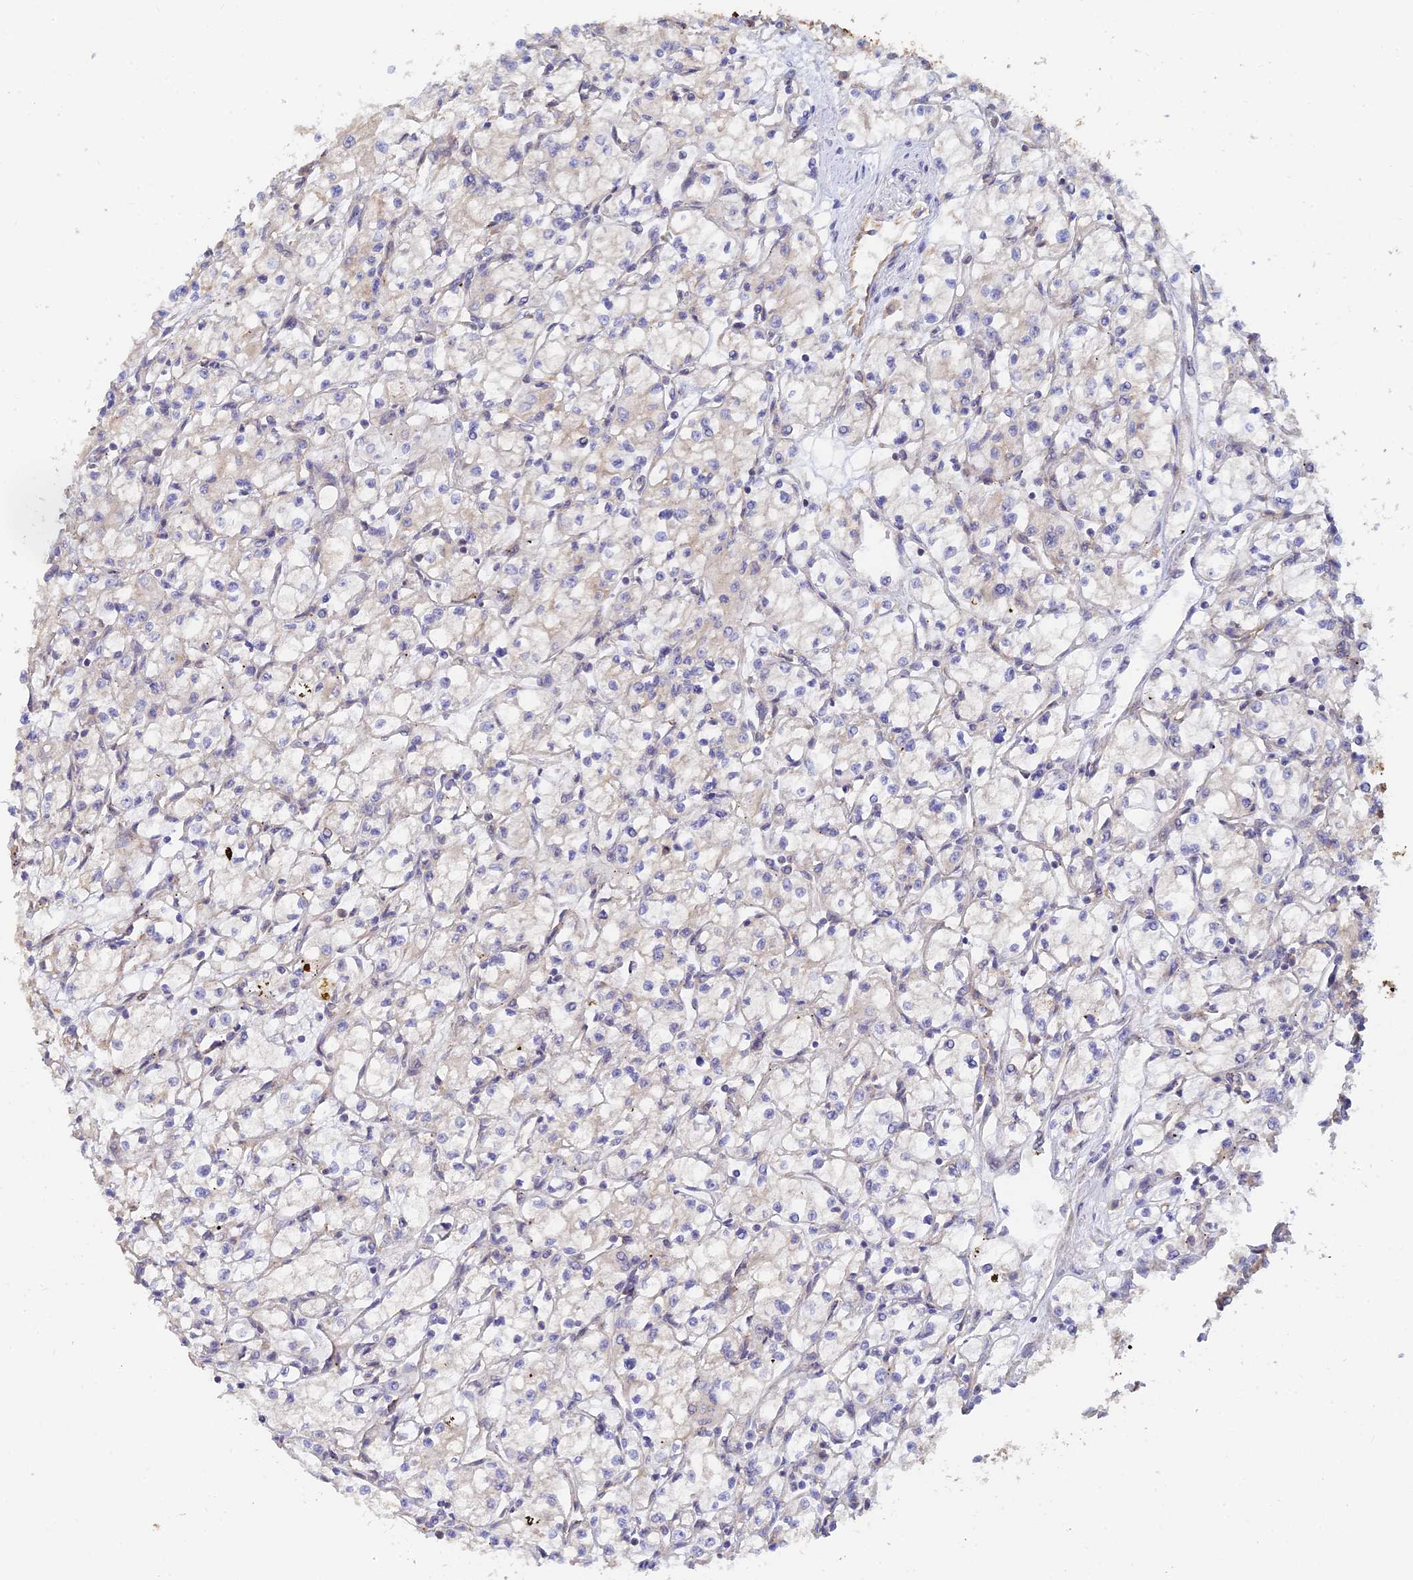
{"staining": {"intensity": "negative", "quantity": "none", "location": "none"}, "tissue": "renal cancer", "cell_type": "Tumor cells", "image_type": "cancer", "snomed": [{"axis": "morphology", "description": "Adenocarcinoma, NOS"}, {"axis": "topography", "description": "Kidney"}], "caption": "This is an immunohistochemistry (IHC) image of human renal adenocarcinoma. There is no positivity in tumor cells.", "gene": "WBP11", "patient": {"sex": "male", "age": 59}}